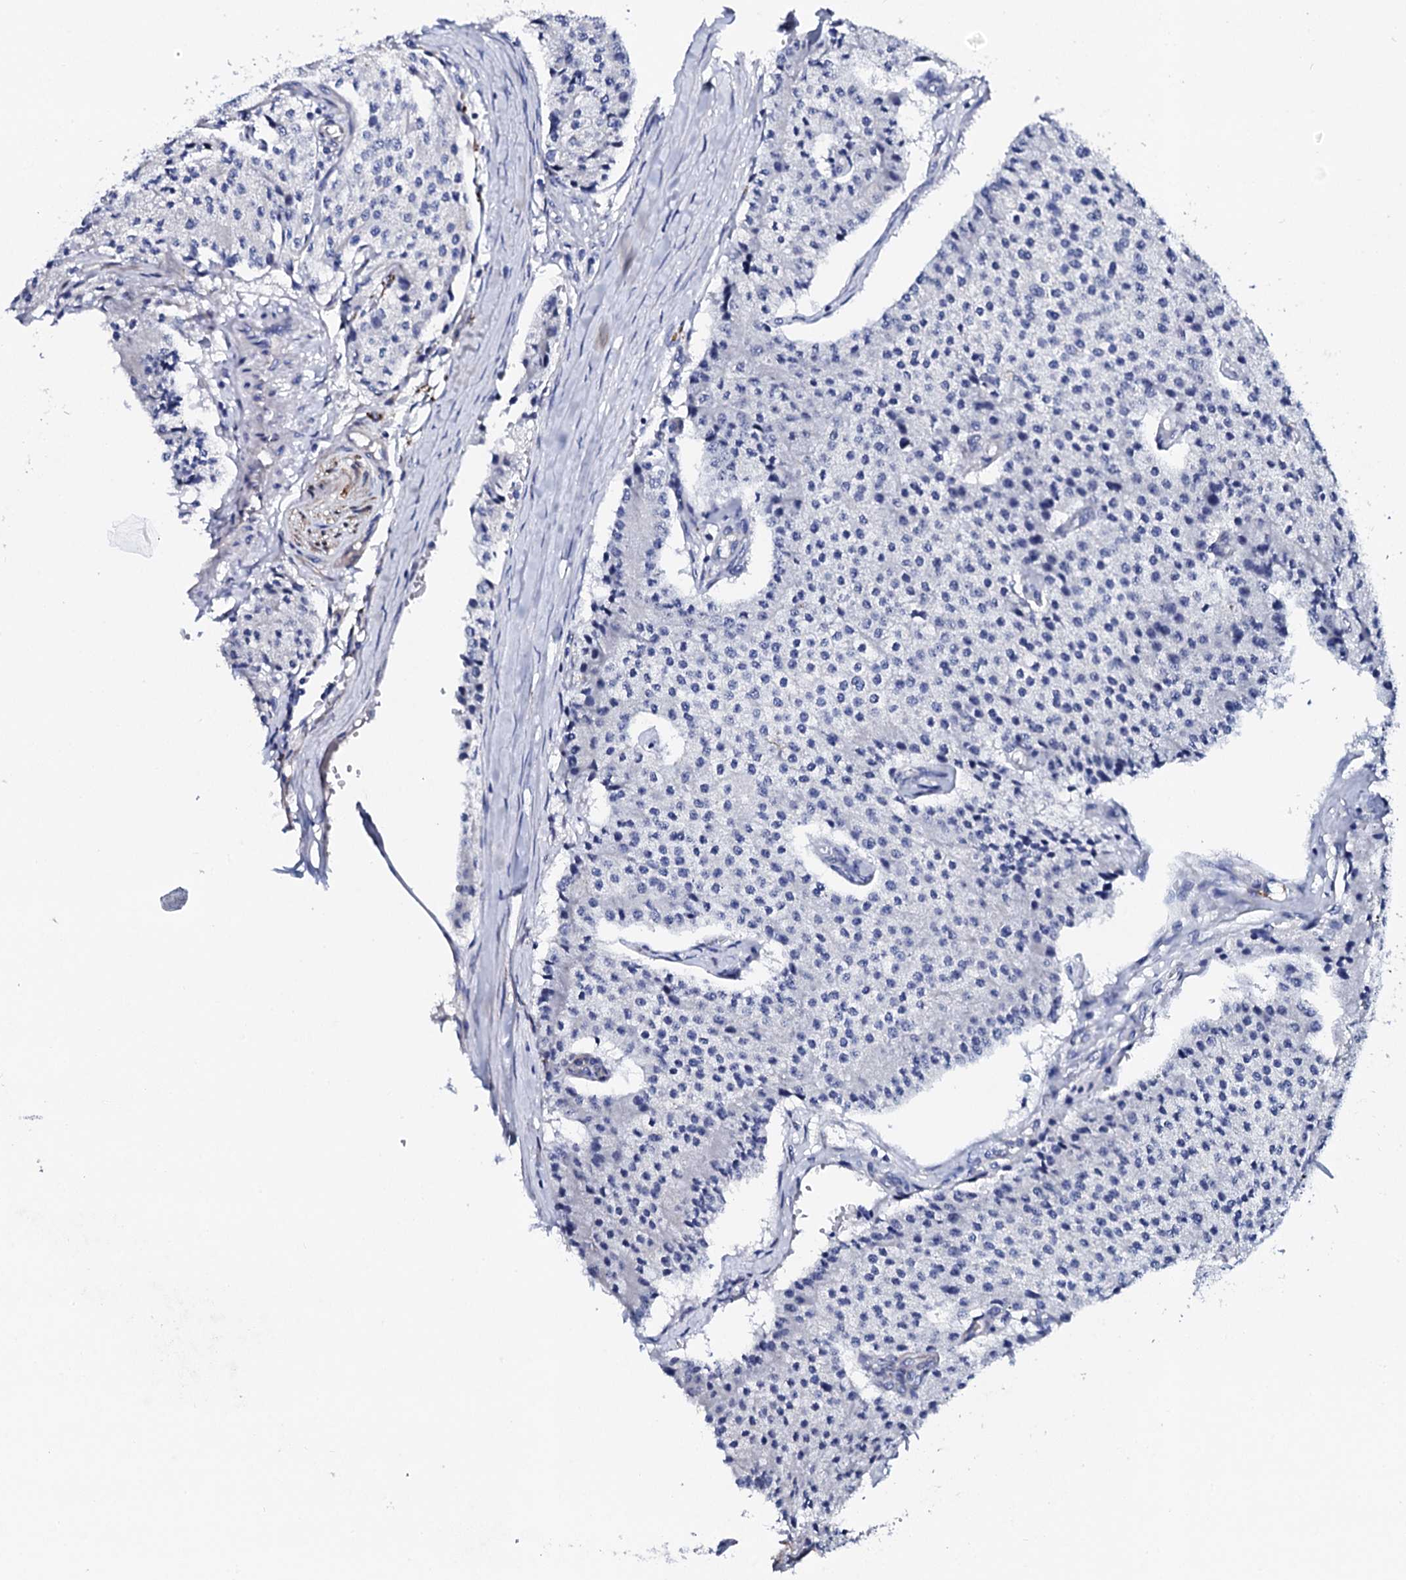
{"staining": {"intensity": "negative", "quantity": "none", "location": "none"}, "tissue": "carcinoid", "cell_type": "Tumor cells", "image_type": "cancer", "snomed": [{"axis": "morphology", "description": "Carcinoid, malignant, NOS"}, {"axis": "topography", "description": "Colon"}], "caption": "An immunohistochemistry (IHC) photomicrograph of malignant carcinoid is shown. There is no staining in tumor cells of malignant carcinoid.", "gene": "KLHL32", "patient": {"sex": "female", "age": 52}}